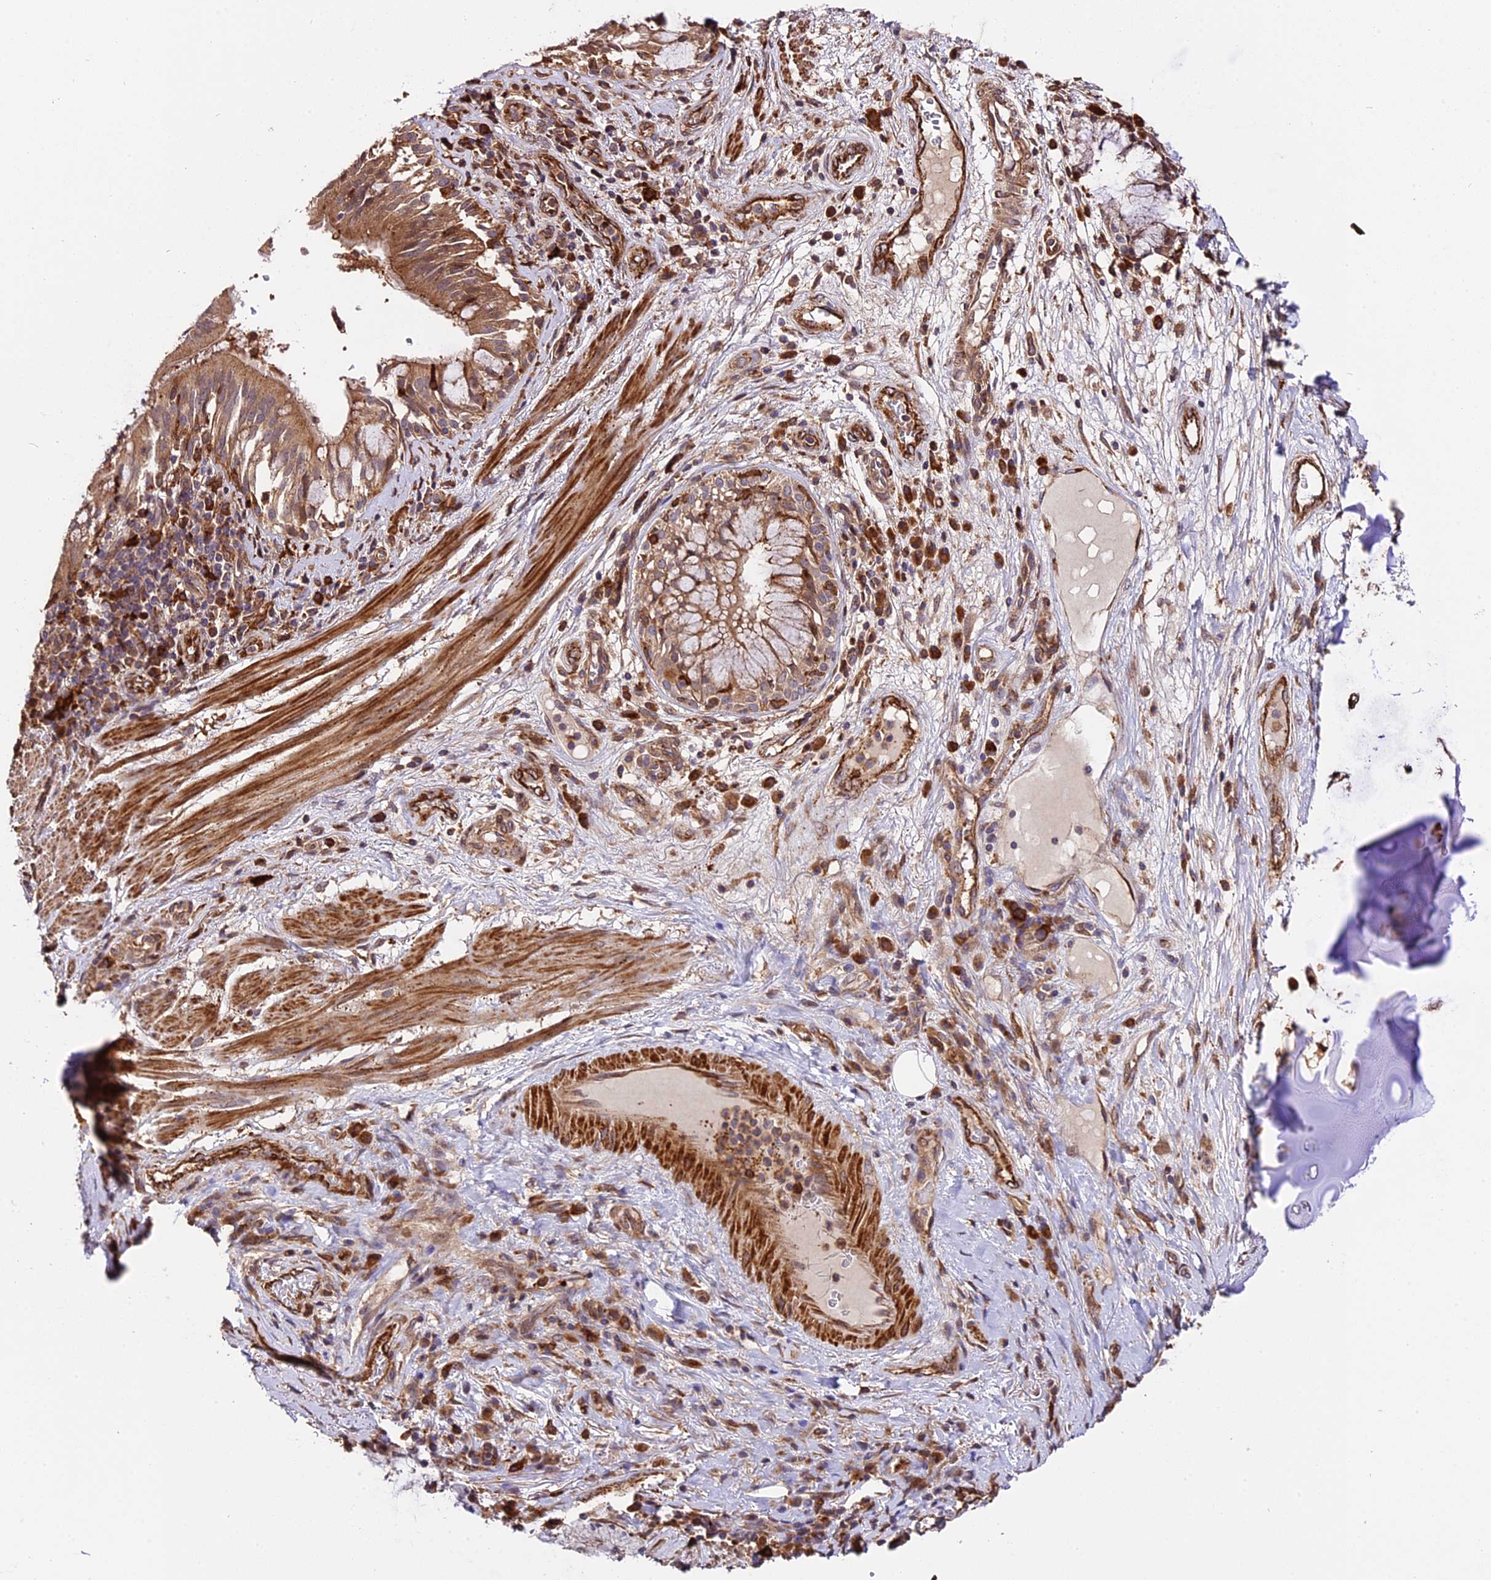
{"staining": {"intensity": "moderate", "quantity": ">75%", "location": "cytoplasmic/membranous"}, "tissue": "adipose tissue", "cell_type": "Adipocytes", "image_type": "normal", "snomed": [{"axis": "morphology", "description": "Normal tissue, NOS"}, {"axis": "morphology", "description": "Squamous cell carcinoma, NOS"}, {"axis": "topography", "description": "Bronchus"}, {"axis": "topography", "description": "Lung"}], "caption": "DAB immunohistochemical staining of unremarkable human adipose tissue displays moderate cytoplasmic/membranous protein staining in approximately >75% of adipocytes. The protein is stained brown, and the nuclei are stained in blue (DAB (3,3'-diaminobenzidine) IHC with brightfield microscopy, high magnification).", "gene": "HERPUD1", "patient": {"sex": "male", "age": 64}}